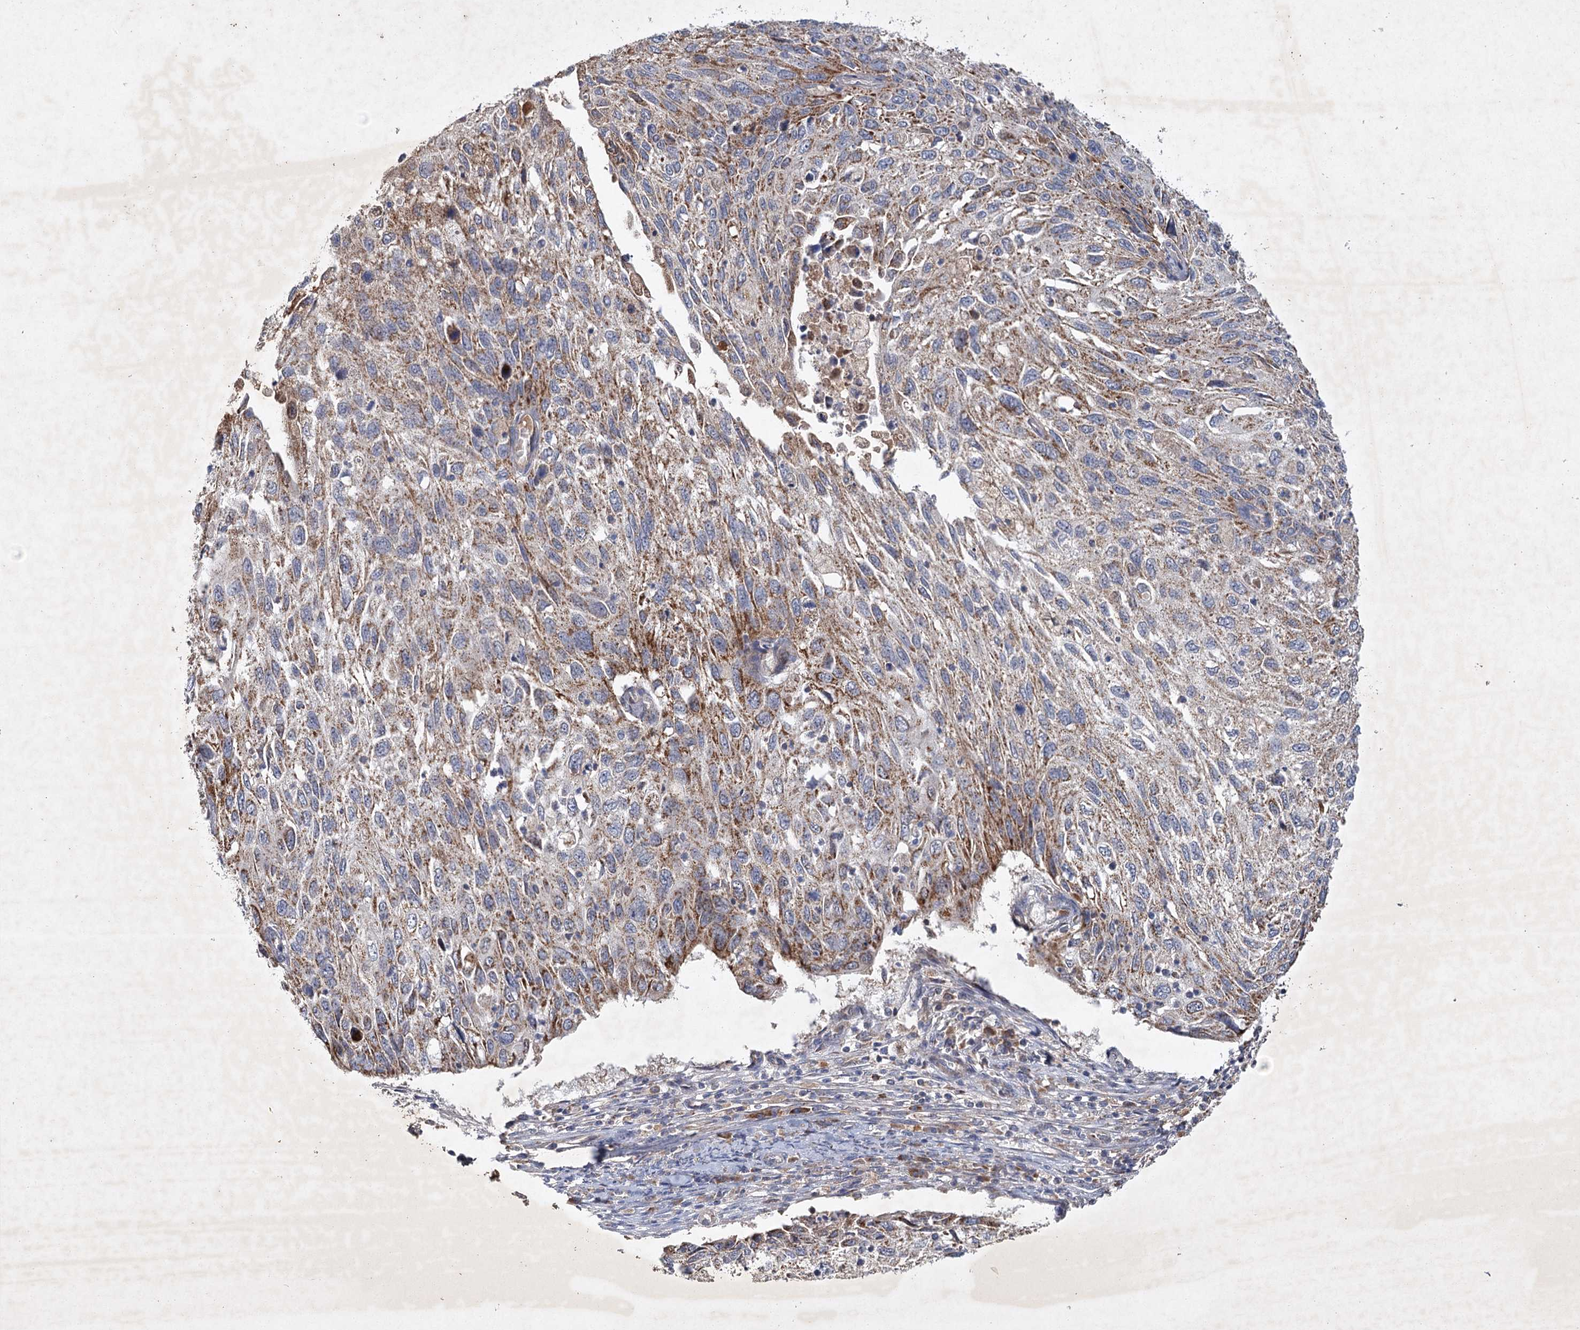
{"staining": {"intensity": "moderate", "quantity": ">75%", "location": "cytoplasmic/membranous"}, "tissue": "cervical cancer", "cell_type": "Tumor cells", "image_type": "cancer", "snomed": [{"axis": "morphology", "description": "Squamous cell carcinoma, NOS"}, {"axis": "topography", "description": "Cervix"}], "caption": "The histopathology image reveals staining of cervical cancer (squamous cell carcinoma), revealing moderate cytoplasmic/membranous protein staining (brown color) within tumor cells. The staining was performed using DAB (3,3'-diaminobenzidine), with brown indicating positive protein expression. Nuclei are stained blue with hematoxylin.", "gene": "MRPL44", "patient": {"sex": "female", "age": 70}}